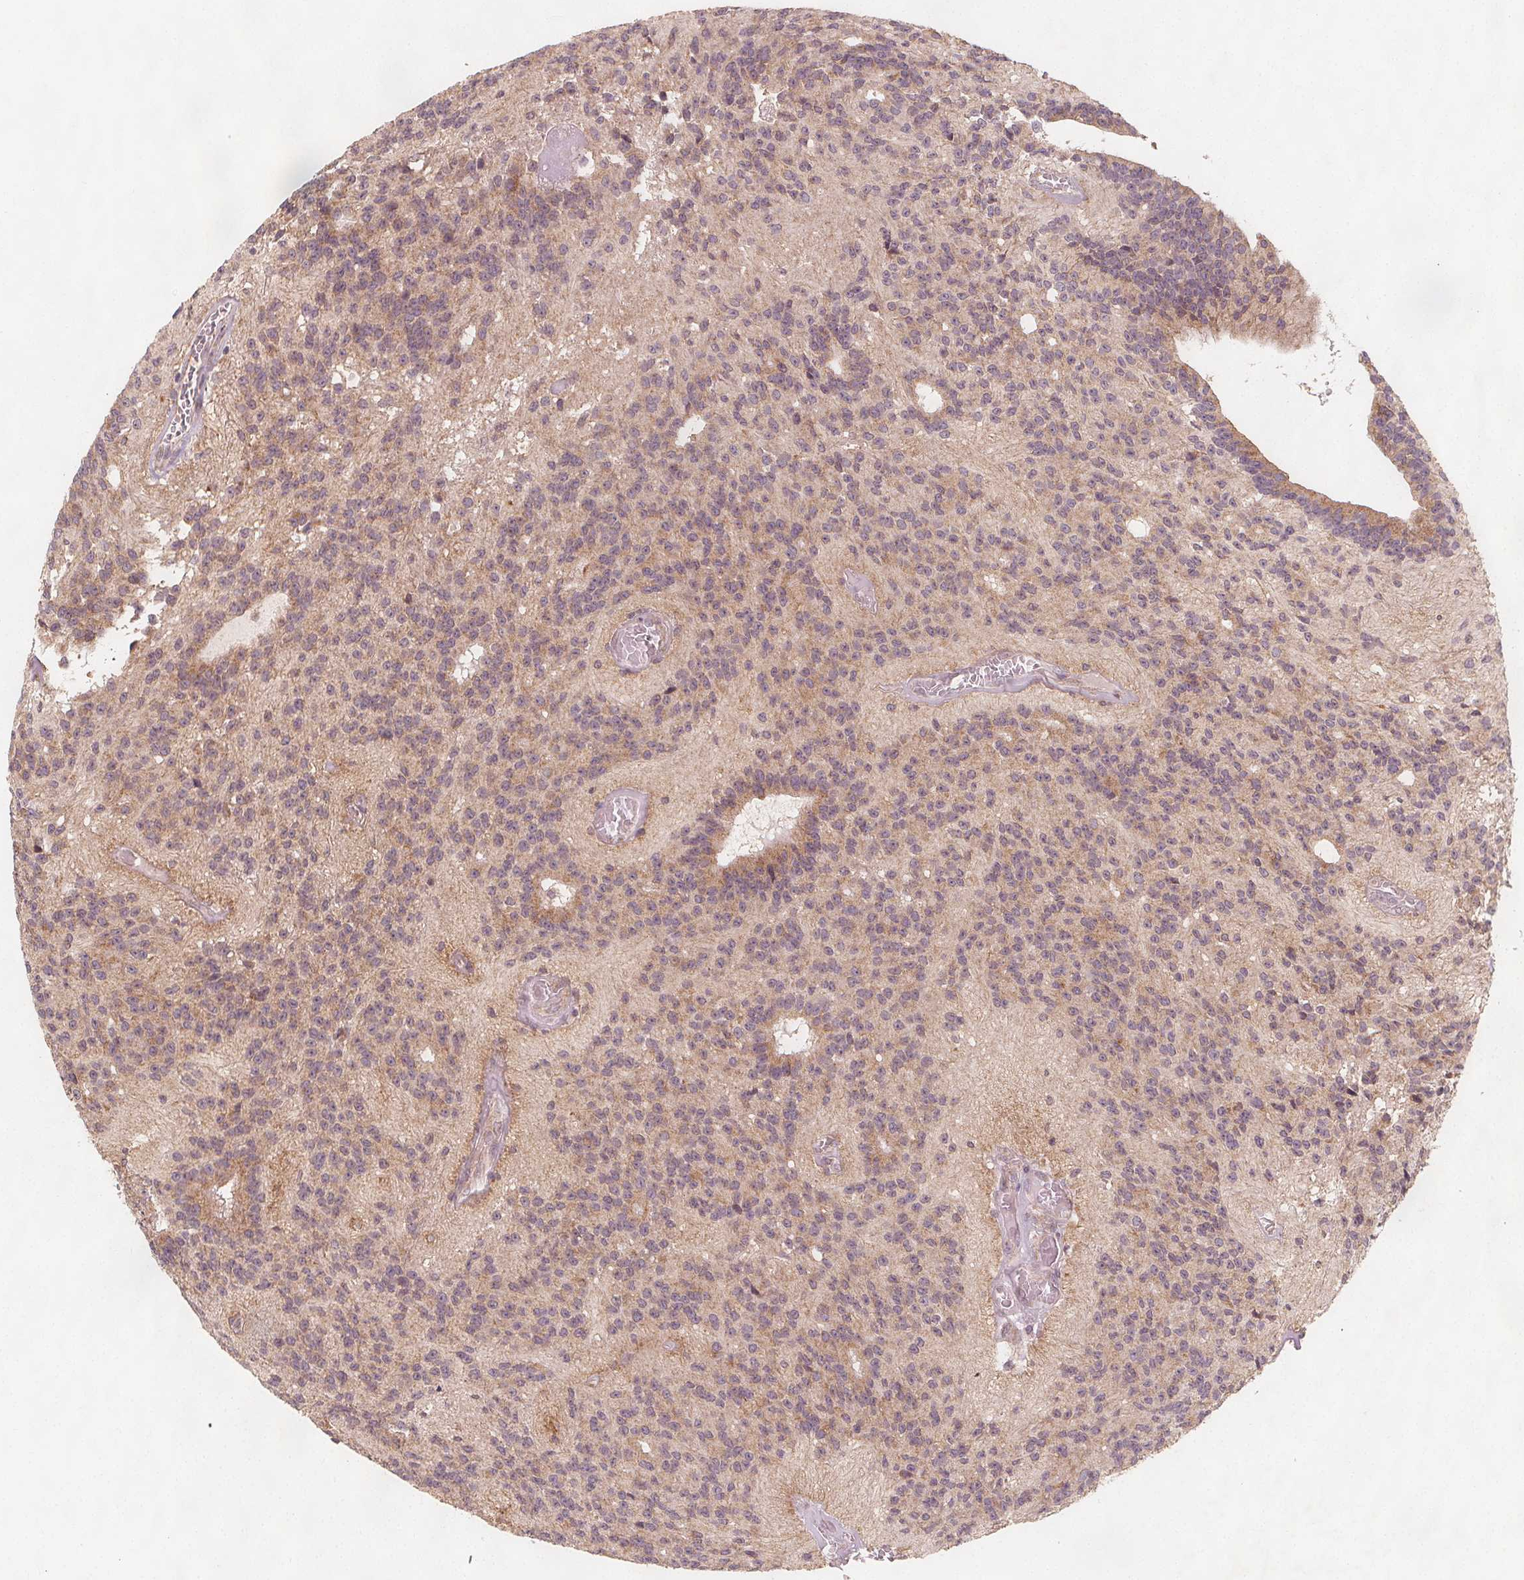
{"staining": {"intensity": "weak", "quantity": "25%-75%", "location": "cytoplasmic/membranous"}, "tissue": "glioma", "cell_type": "Tumor cells", "image_type": "cancer", "snomed": [{"axis": "morphology", "description": "Glioma, malignant, Low grade"}, {"axis": "topography", "description": "Brain"}], "caption": "Immunohistochemistry histopathology image of neoplastic tissue: human malignant glioma (low-grade) stained using IHC exhibits low levels of weak protein expression localized specifically in the cytoplasmic/membranous of tumor cells, appearing as a cytoplasmic/membranous brown color.", "gene": "NCSTN", "patient": {"sex": "male", "age": 31}}